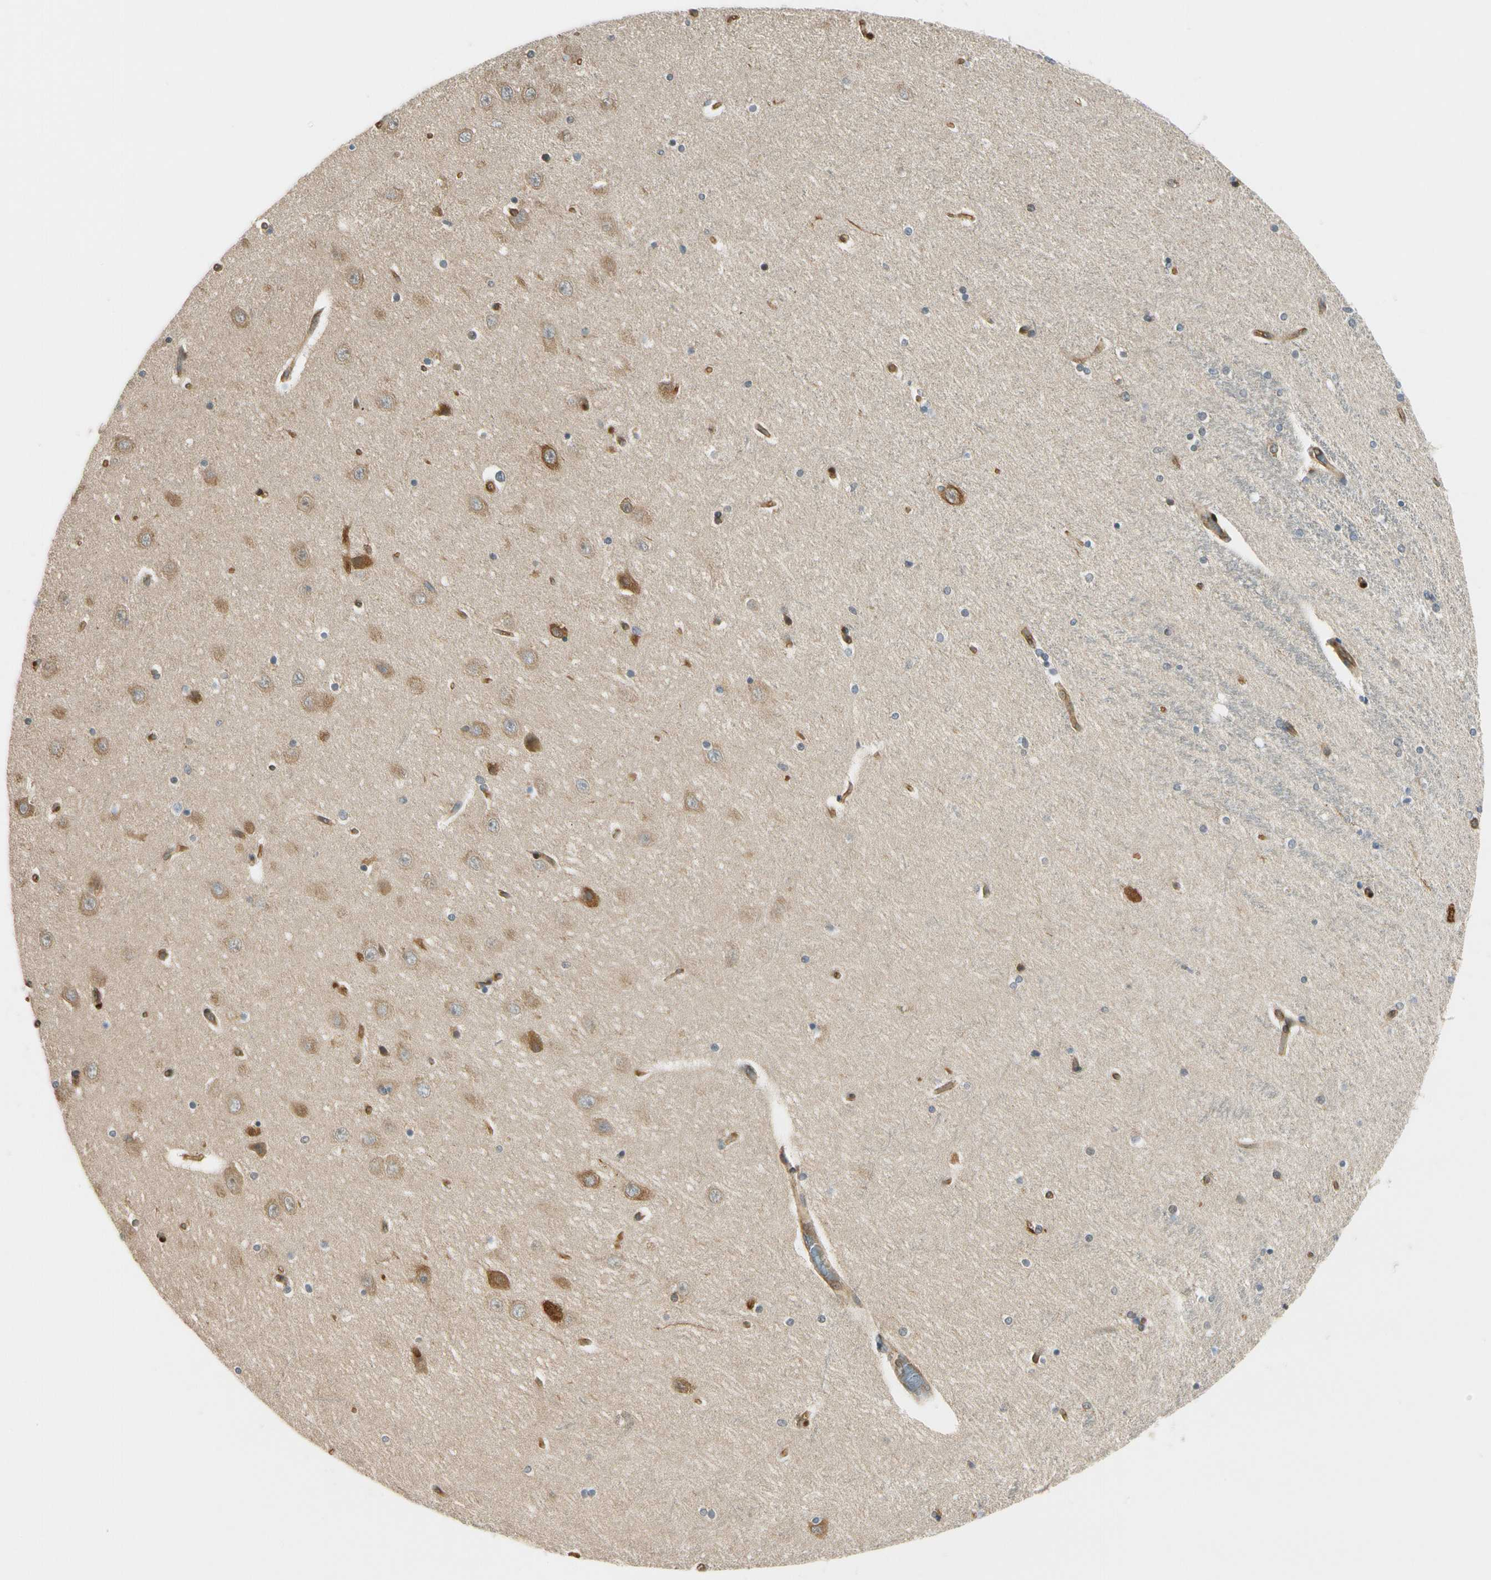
{"staining": {"intensity": "weak", "quantity": "<25%", "location": "nuclear"}, "tissue": "hippocampus", "cell_type": "Glial cells", "image_type": "normal", "snomed": [{"axis": "morphology", "description": "Normal tissue, NOS"}, {"axis": "topography", "description": "Hippocampus"}], "caption": "A high-resolution image shows immunohistochemistry staining of unremarkable hippocampus, which displays no significant staining in glial cells.", "gene": "RASGRF1", "patient": {"sex": "female", "age": 54}}